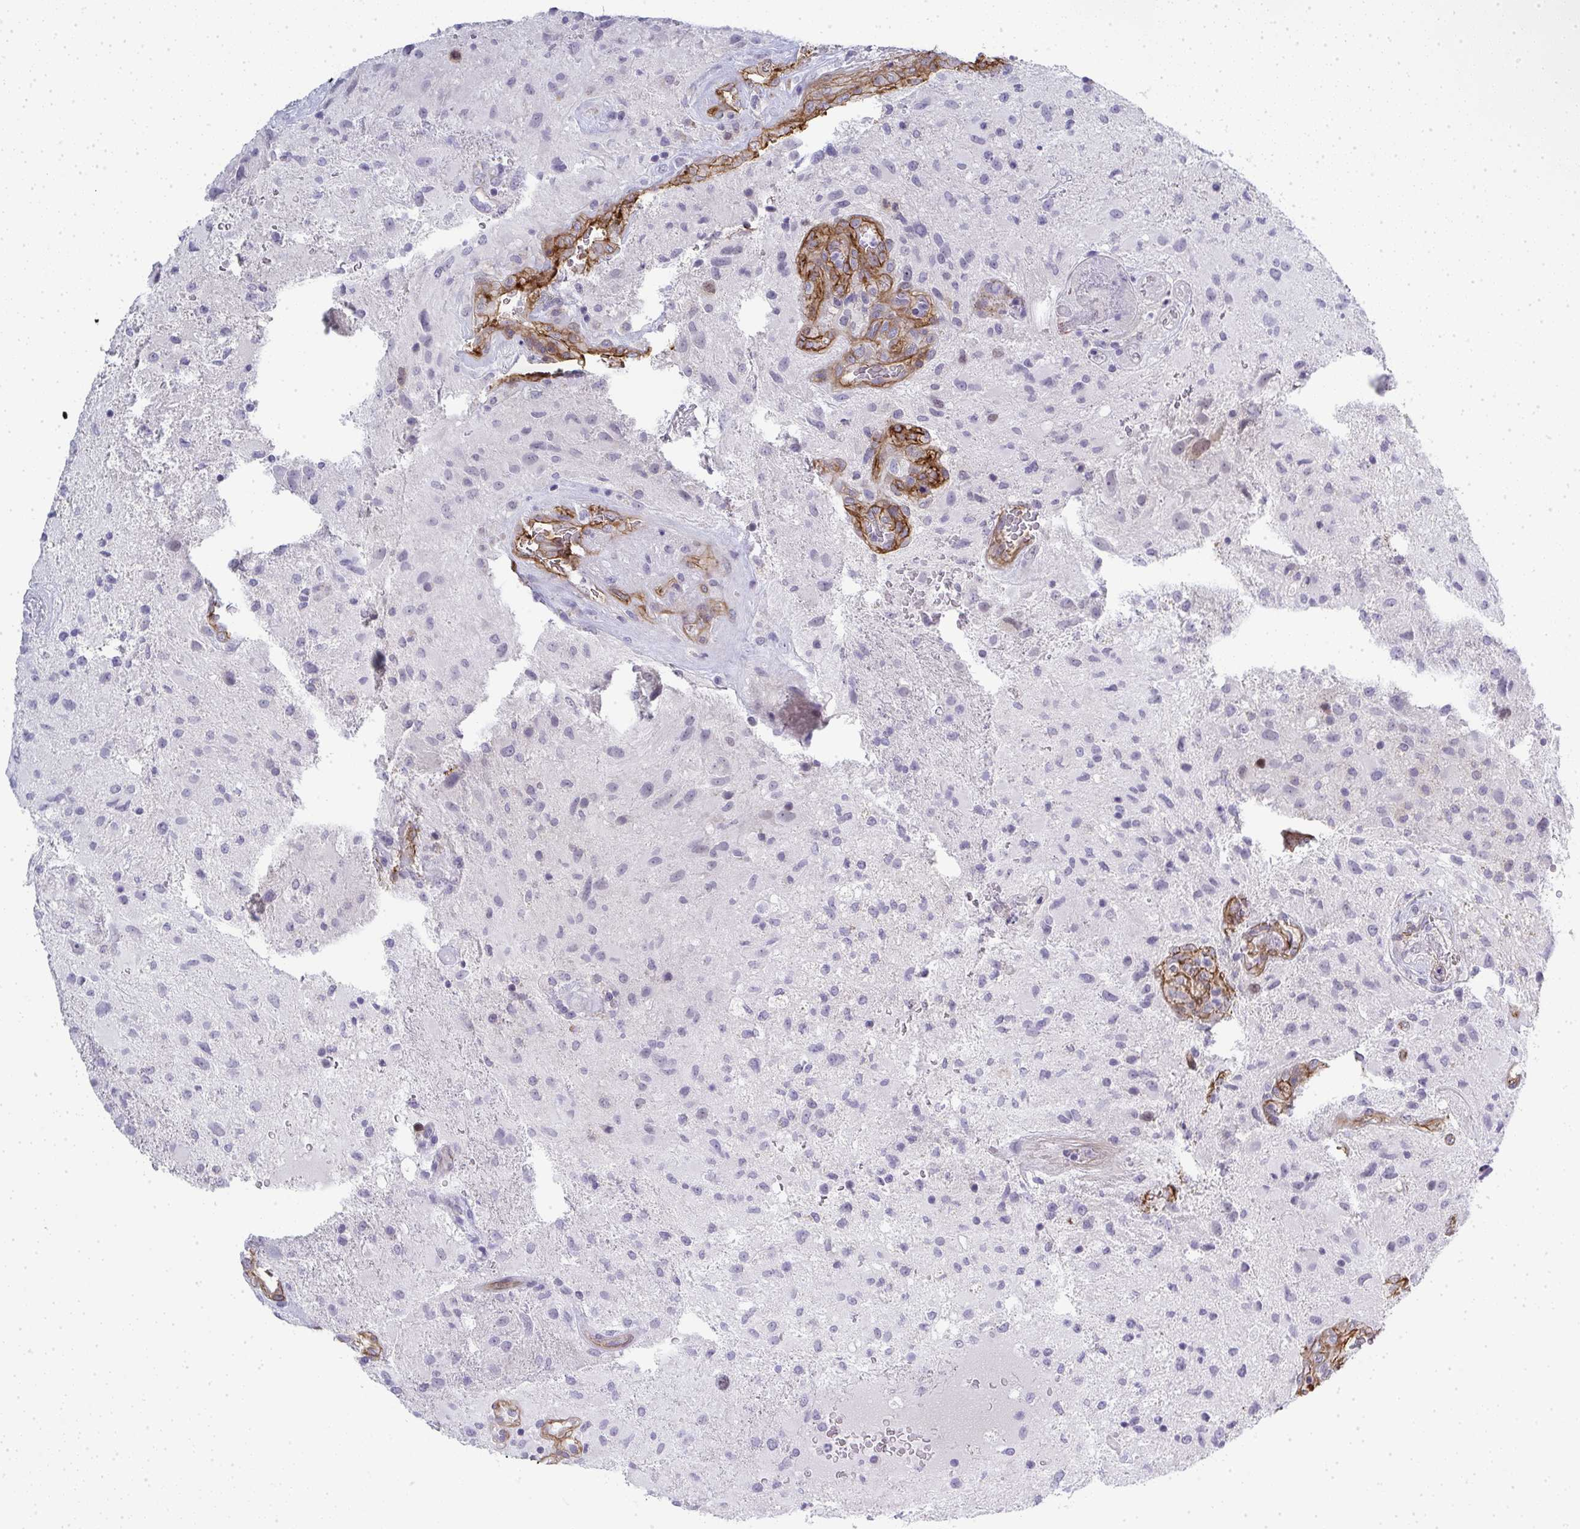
{"staining": {"intensity": "negative", "quantity": "none", "location": "none"}, "tissue": "glioma", "cell_type": "Tumor cells", "image_type": "cancer", "snomed": [{"axis": "morphology", "description": "Glioma, malignant, High grade"}, {"axis": "topography", "description": "Brain"}], "caption": "There is no significant positivity in tumor cells of glioma.", "gene": "UBE2S", "patient": {"sex": "male", "age": 53}}